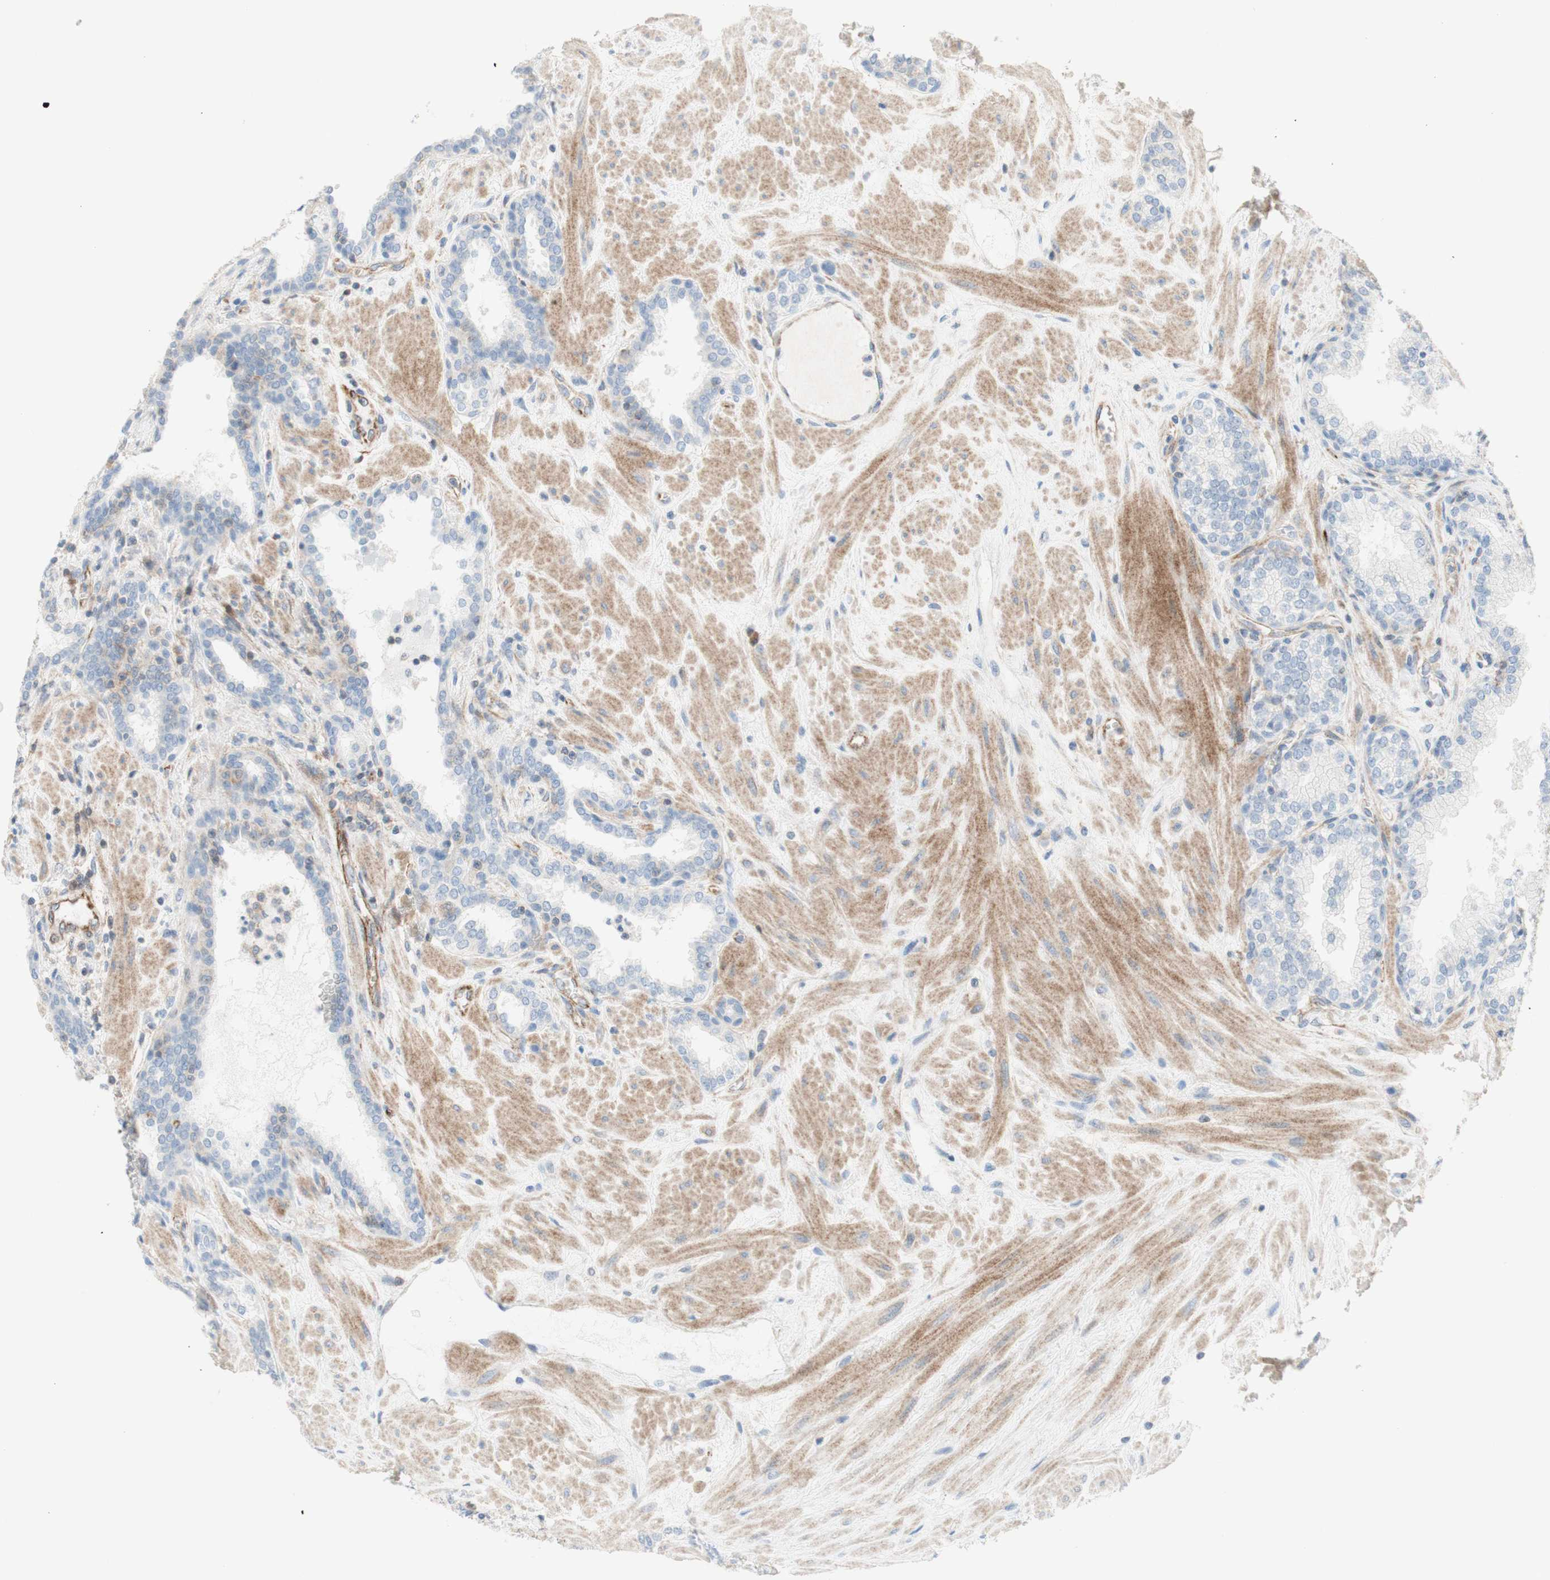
{"staining": {"intensity": "negative", "quantity": "none", "location": "none"}, "tissue": "prostate", "cell_type": "Glandular cells", "image_type": "normal", "snomed": [{"axis": "morphology", "description": "Normal tissue, NOS"}, {"axis": "topography", "description": "Prostate"}], "caption": "The photomicrograph exhibits no staining of glandular cells in unremarkable prostate.", "gene": "POU2AF1", "patient": {"sex": "male", "age": 51}}